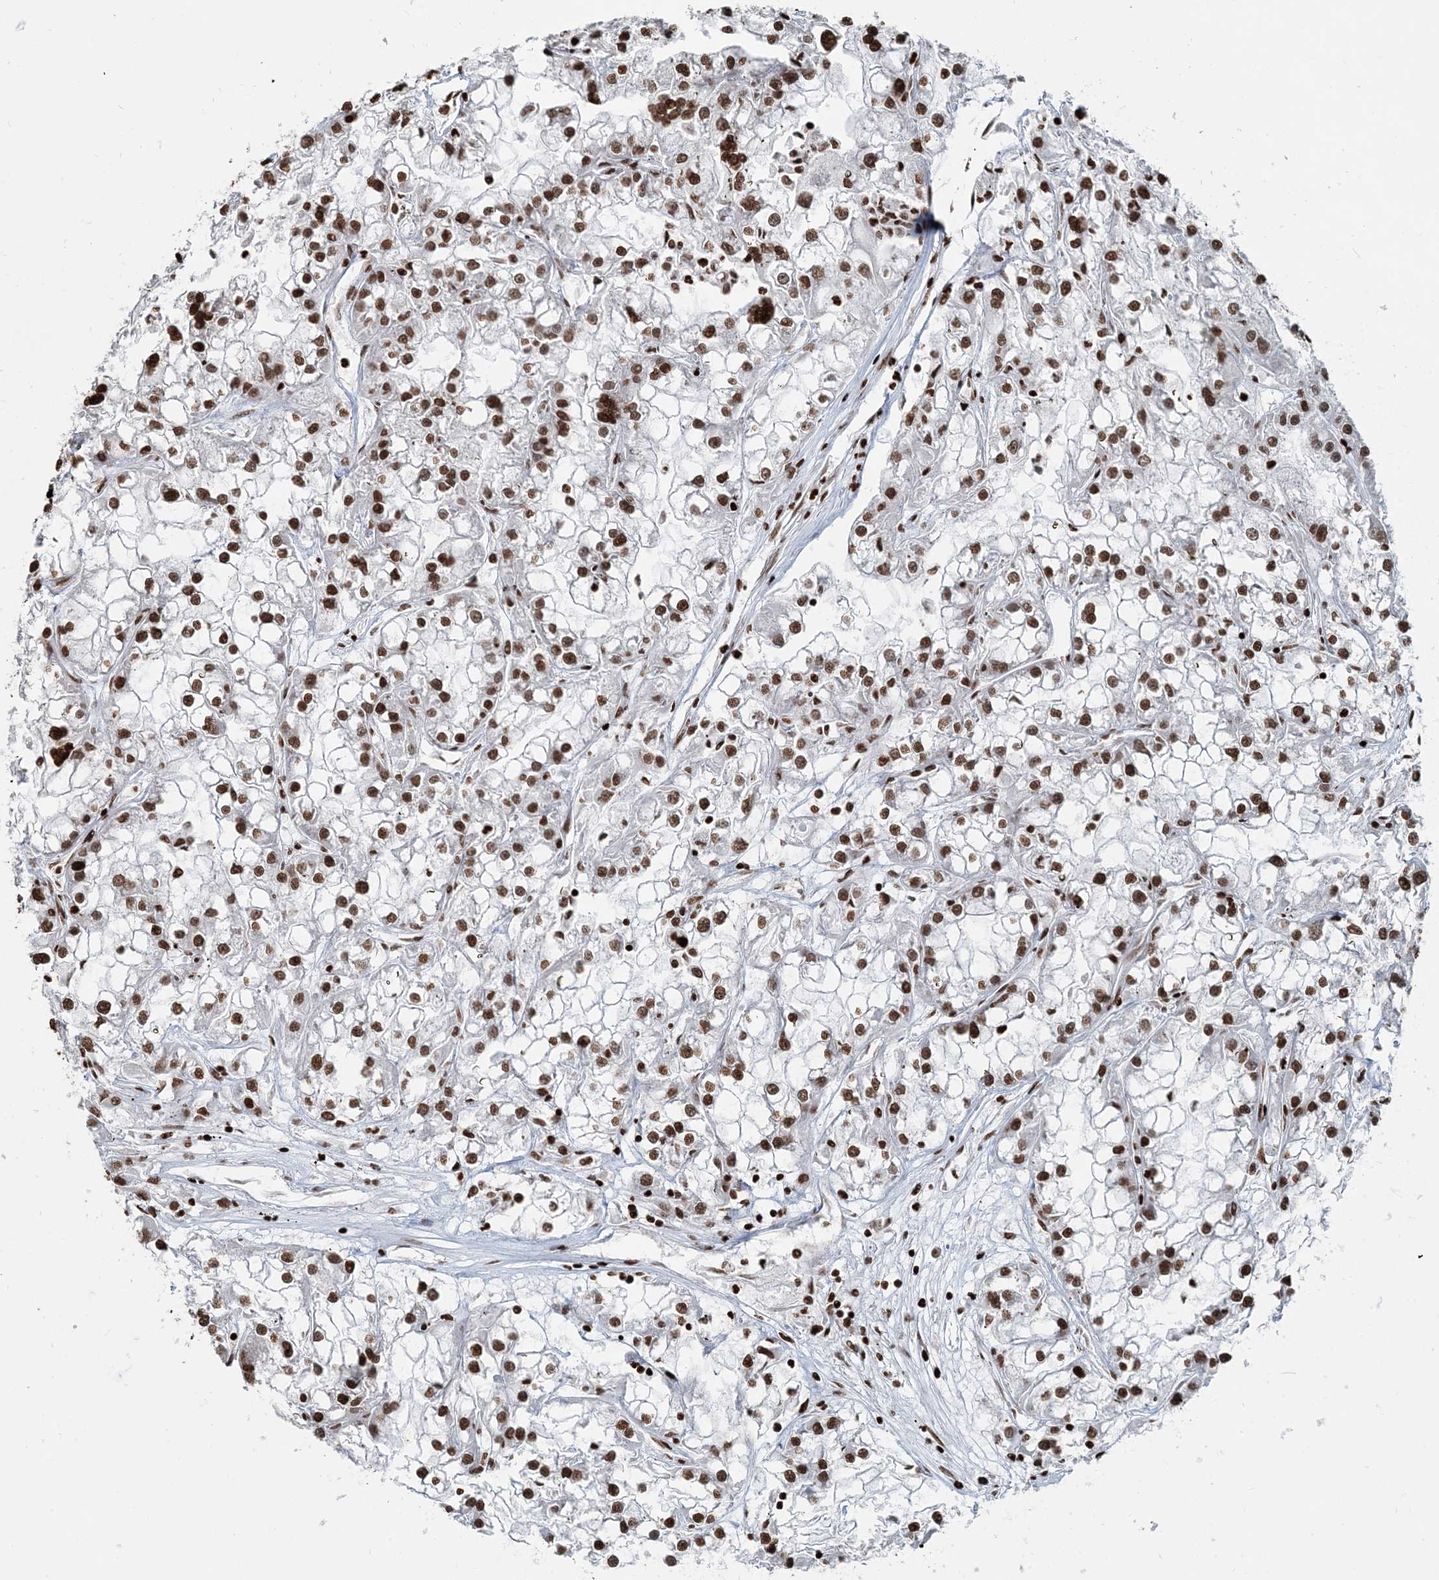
{"staining": {"intensity": "strong", "quantity": ">75%", "location": "nuclear"}, "tissue": "renal cancer", "cell_type": "Tumor cells", "image_type": "cancer", "snomed": [{"axis": "morphology", "description": "Adenocarcinoma, NOS"}, {"axis": "topography", "description": "Kidney"}], "caption": "A high amount of strong nuclear staining is appreciated in about >75% of tumor cells in renal adenocarcinoma tissue.", "gene": "H3-3B", "patient": {"sex": "female", "age": 52}}